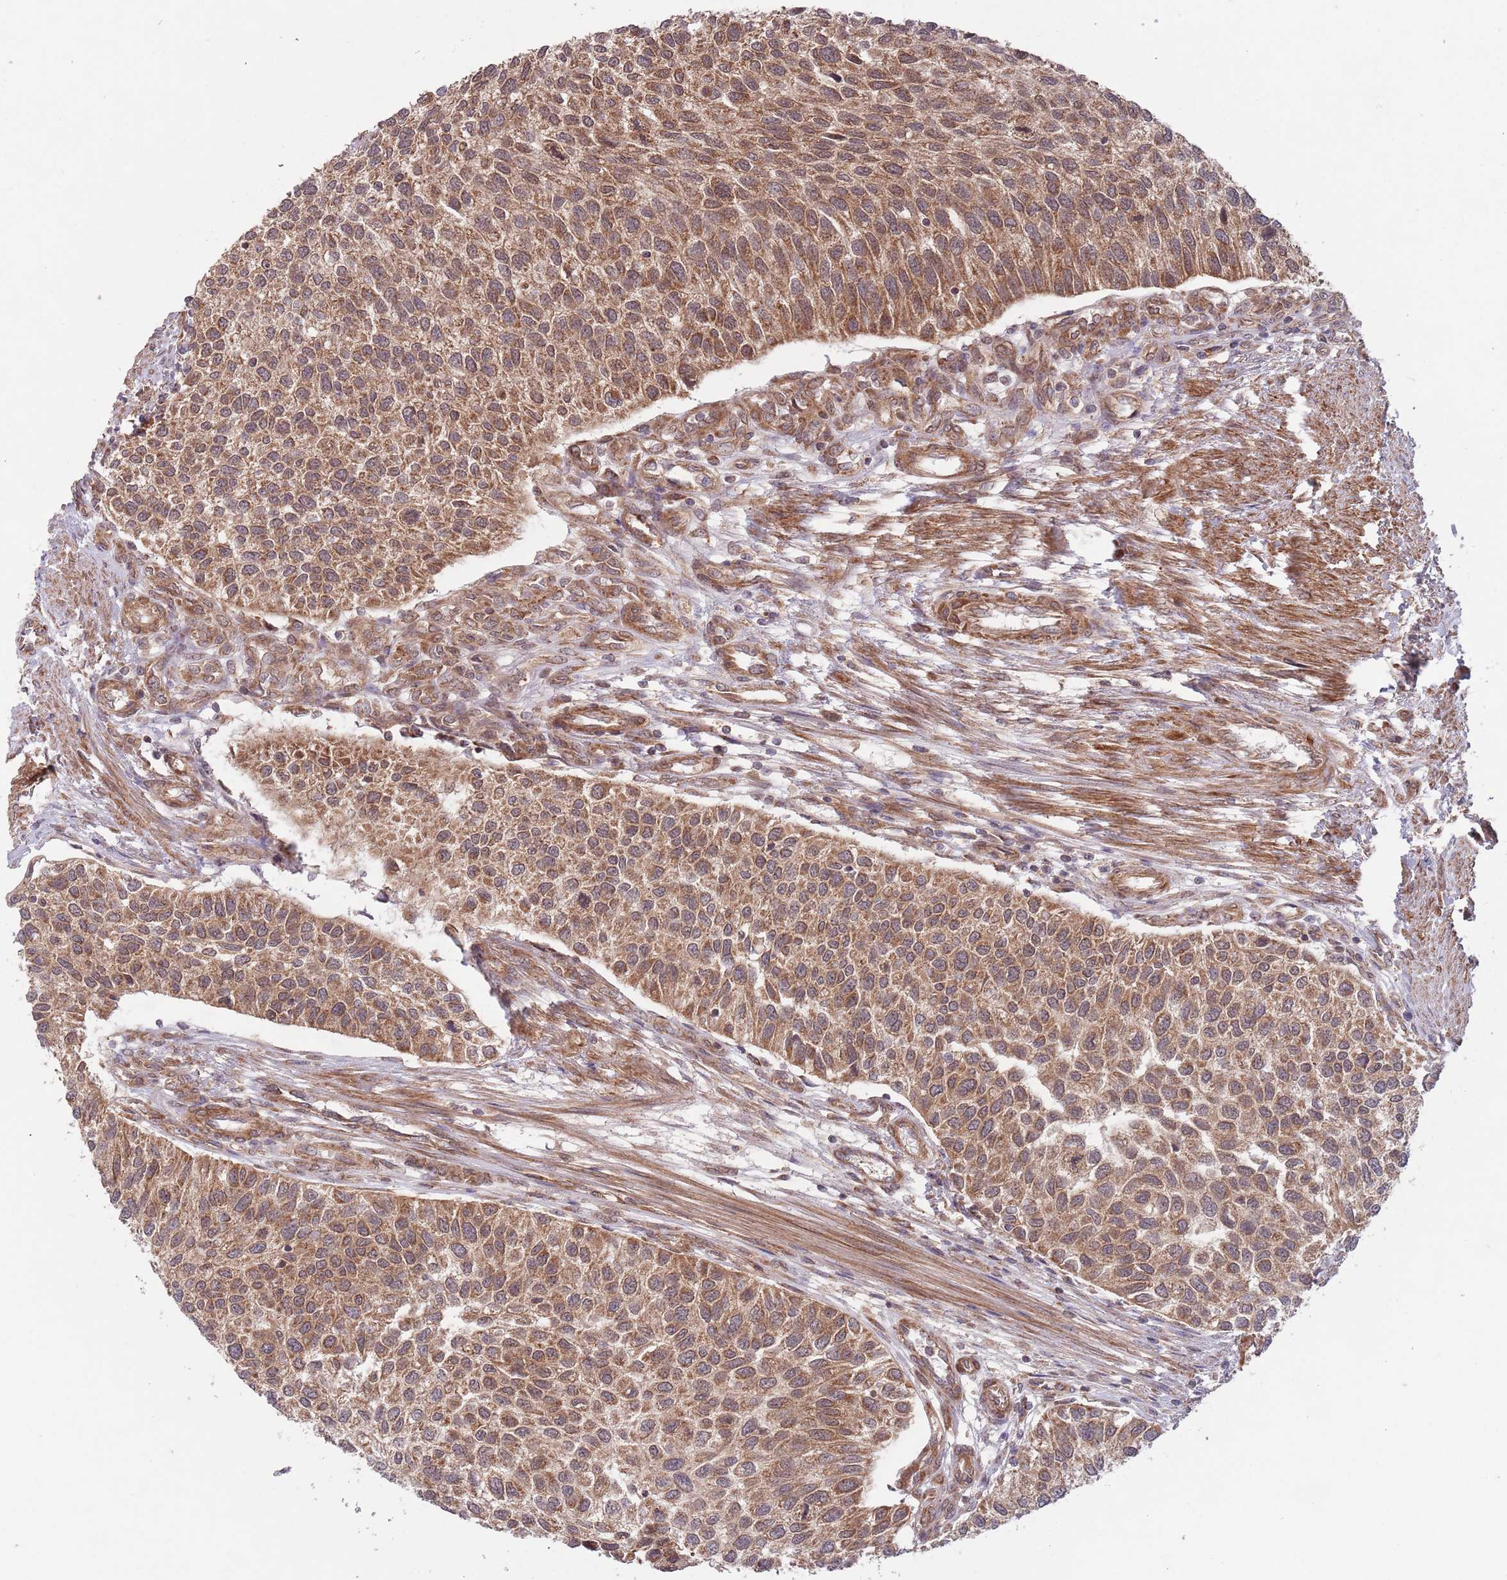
{"staining": {"intensity": "moderate", "quantity": ">75%", "location": "cytoplasmic/membranous"}, "tissue": "urothelial cancer", "cell_type": "Tumor cells", "image_type": "cancer", "snomed": [{"axis": "morphology", "description": "Urothelial carcinoma, NOS"}, {"axis": "topography", "description": "Urinary bladder"}], "caption": "Urothelial cancer stained for a protein demonstrates moderate cytoplasmic/membranous positivity in tumor cells.", "gene": "MFNG", "patient": {"sex": "male", "age": 55}}